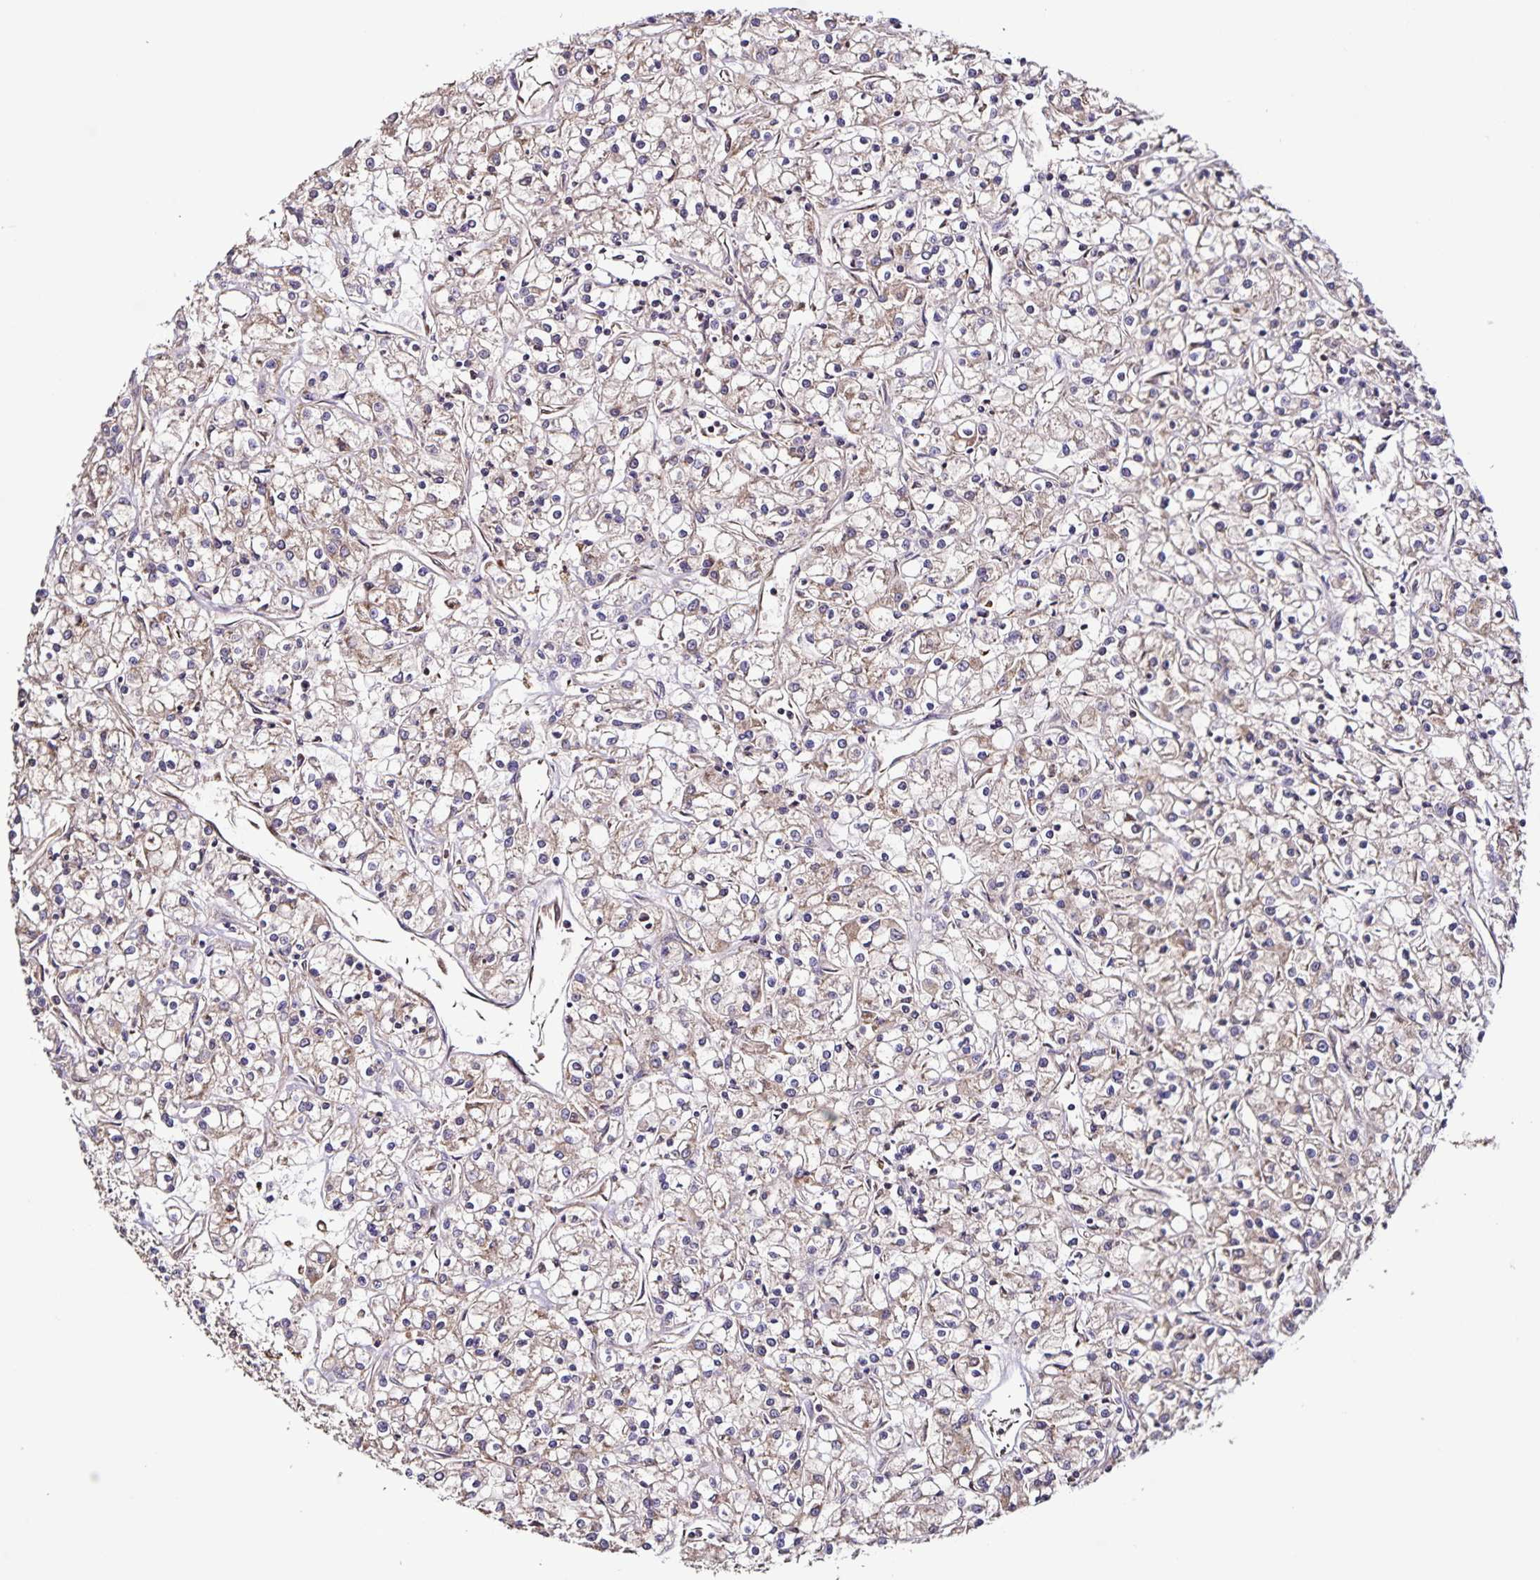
{"staining": {"intensity": "weak", "quantity": ">75%", "location": "cytoplasmic/membranous"}, "tissue": "renal cancer", "cell_type": "Tumor cells", "image_type": "cancer", "snomed": [{"axis": "morphology", "description": "Adenocarcinoma, NOS"}, {"axis": "topography", "description": "Kidney"}], "caption": "Protein staining shows weak cytoplasmic/membranous positivity in approximately >75% of tumor cells in renal cancer. (Stains: DAB in brown, nuclei in blue, Microscopy: brightfield microscopy at high magnification).", "gene": "MAN1A1", "patient": {"sex": "female", "age": 59}}